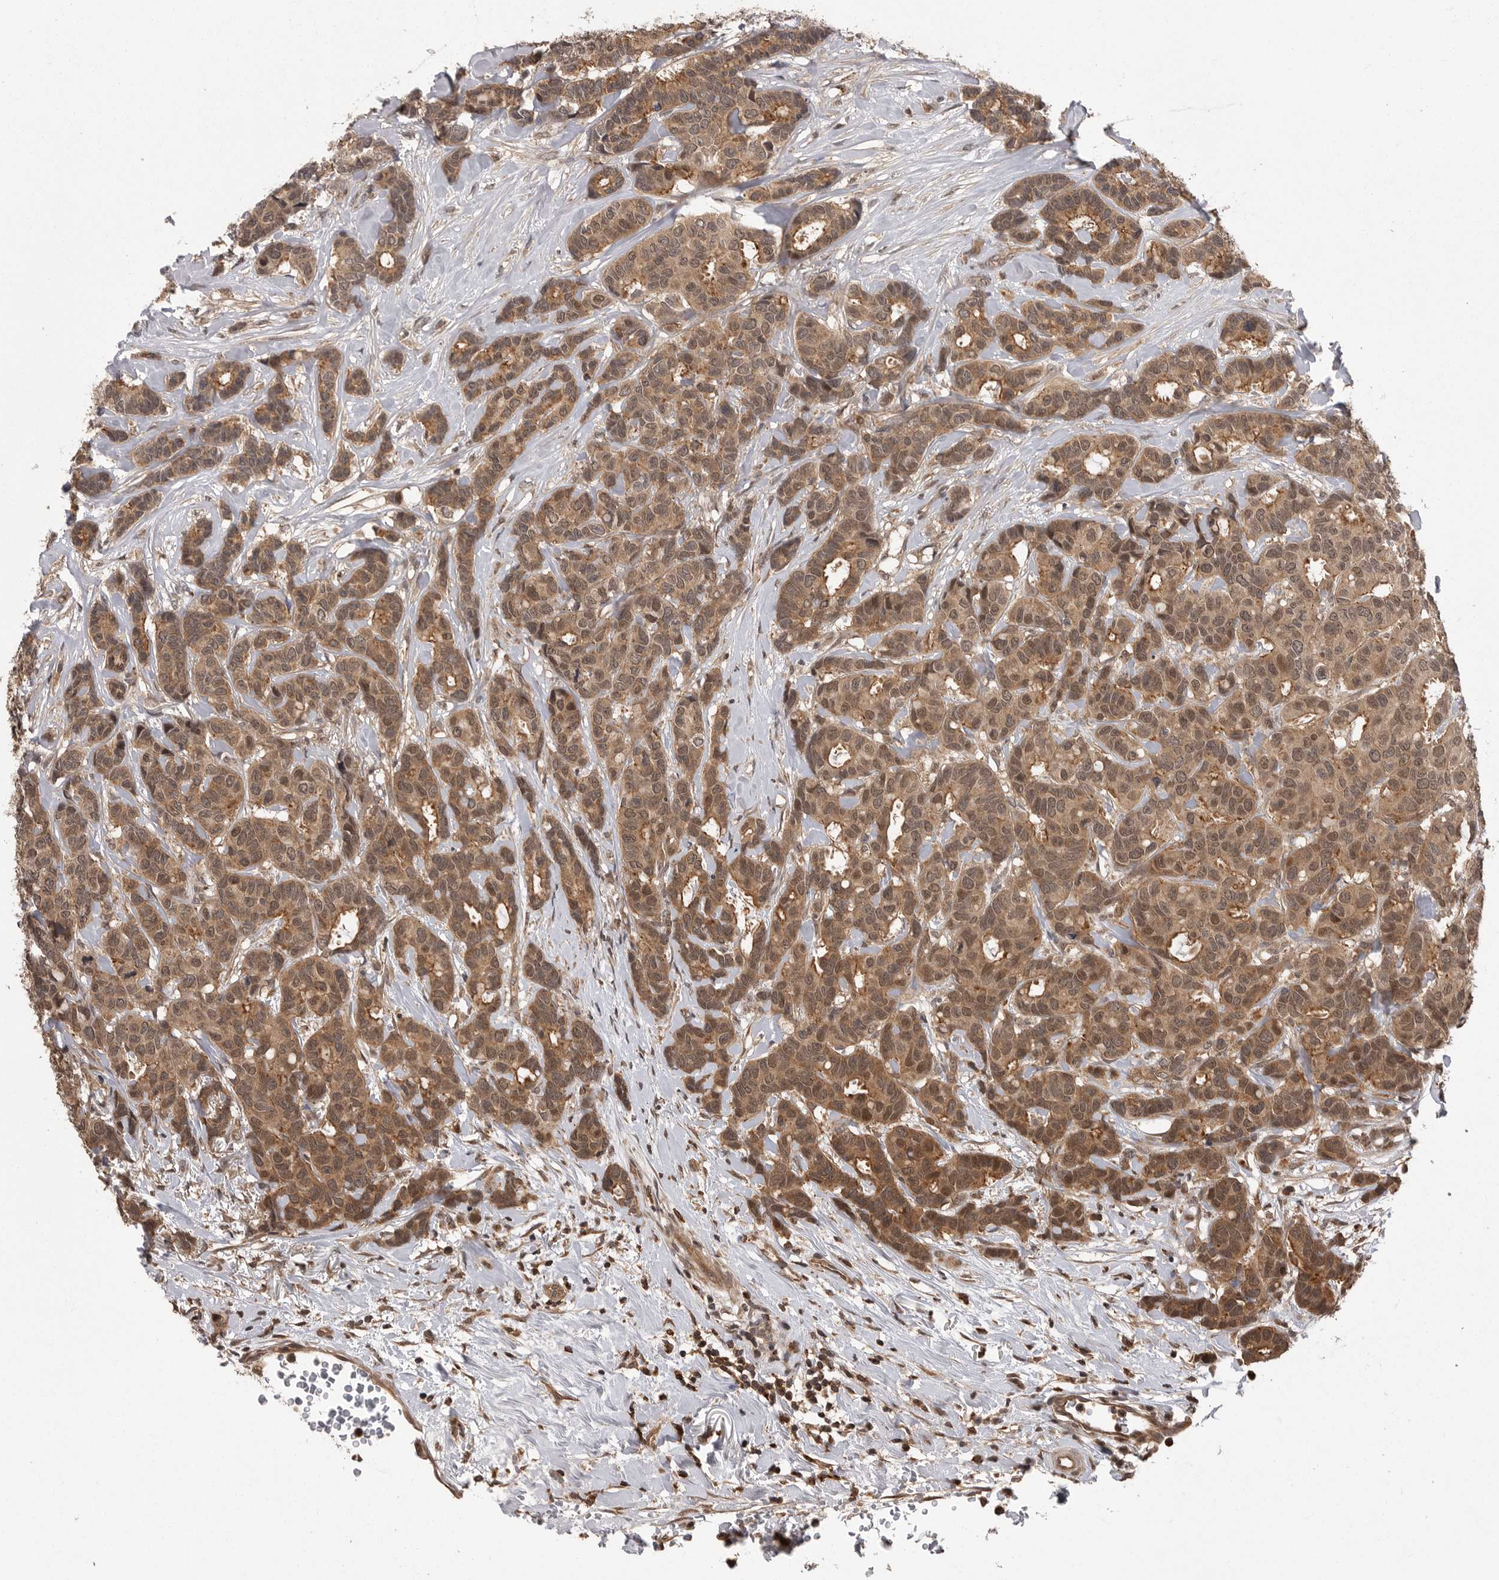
{"staining": {"intensity": "moderate", "quantity": ">75%", "location": "cytoplasmic/membranous,nuclear"}, "tissue": "breast cancer", "cell_type": "Tumor cells", "image_type": "cancer", "snomed": [{"axis": "morphology", "description": "Duct carcinoma"}, {"axis": "topography", "description": "Breast"}], "caption": "Infiltrating ductal carcinoma (breast) stained for a protein demonstrates moderate cytoplasmic/membranous and nuclear positivity in tumor cells.", "gene": "AOAH", "patient": {"sex": "female", "age": 87}}